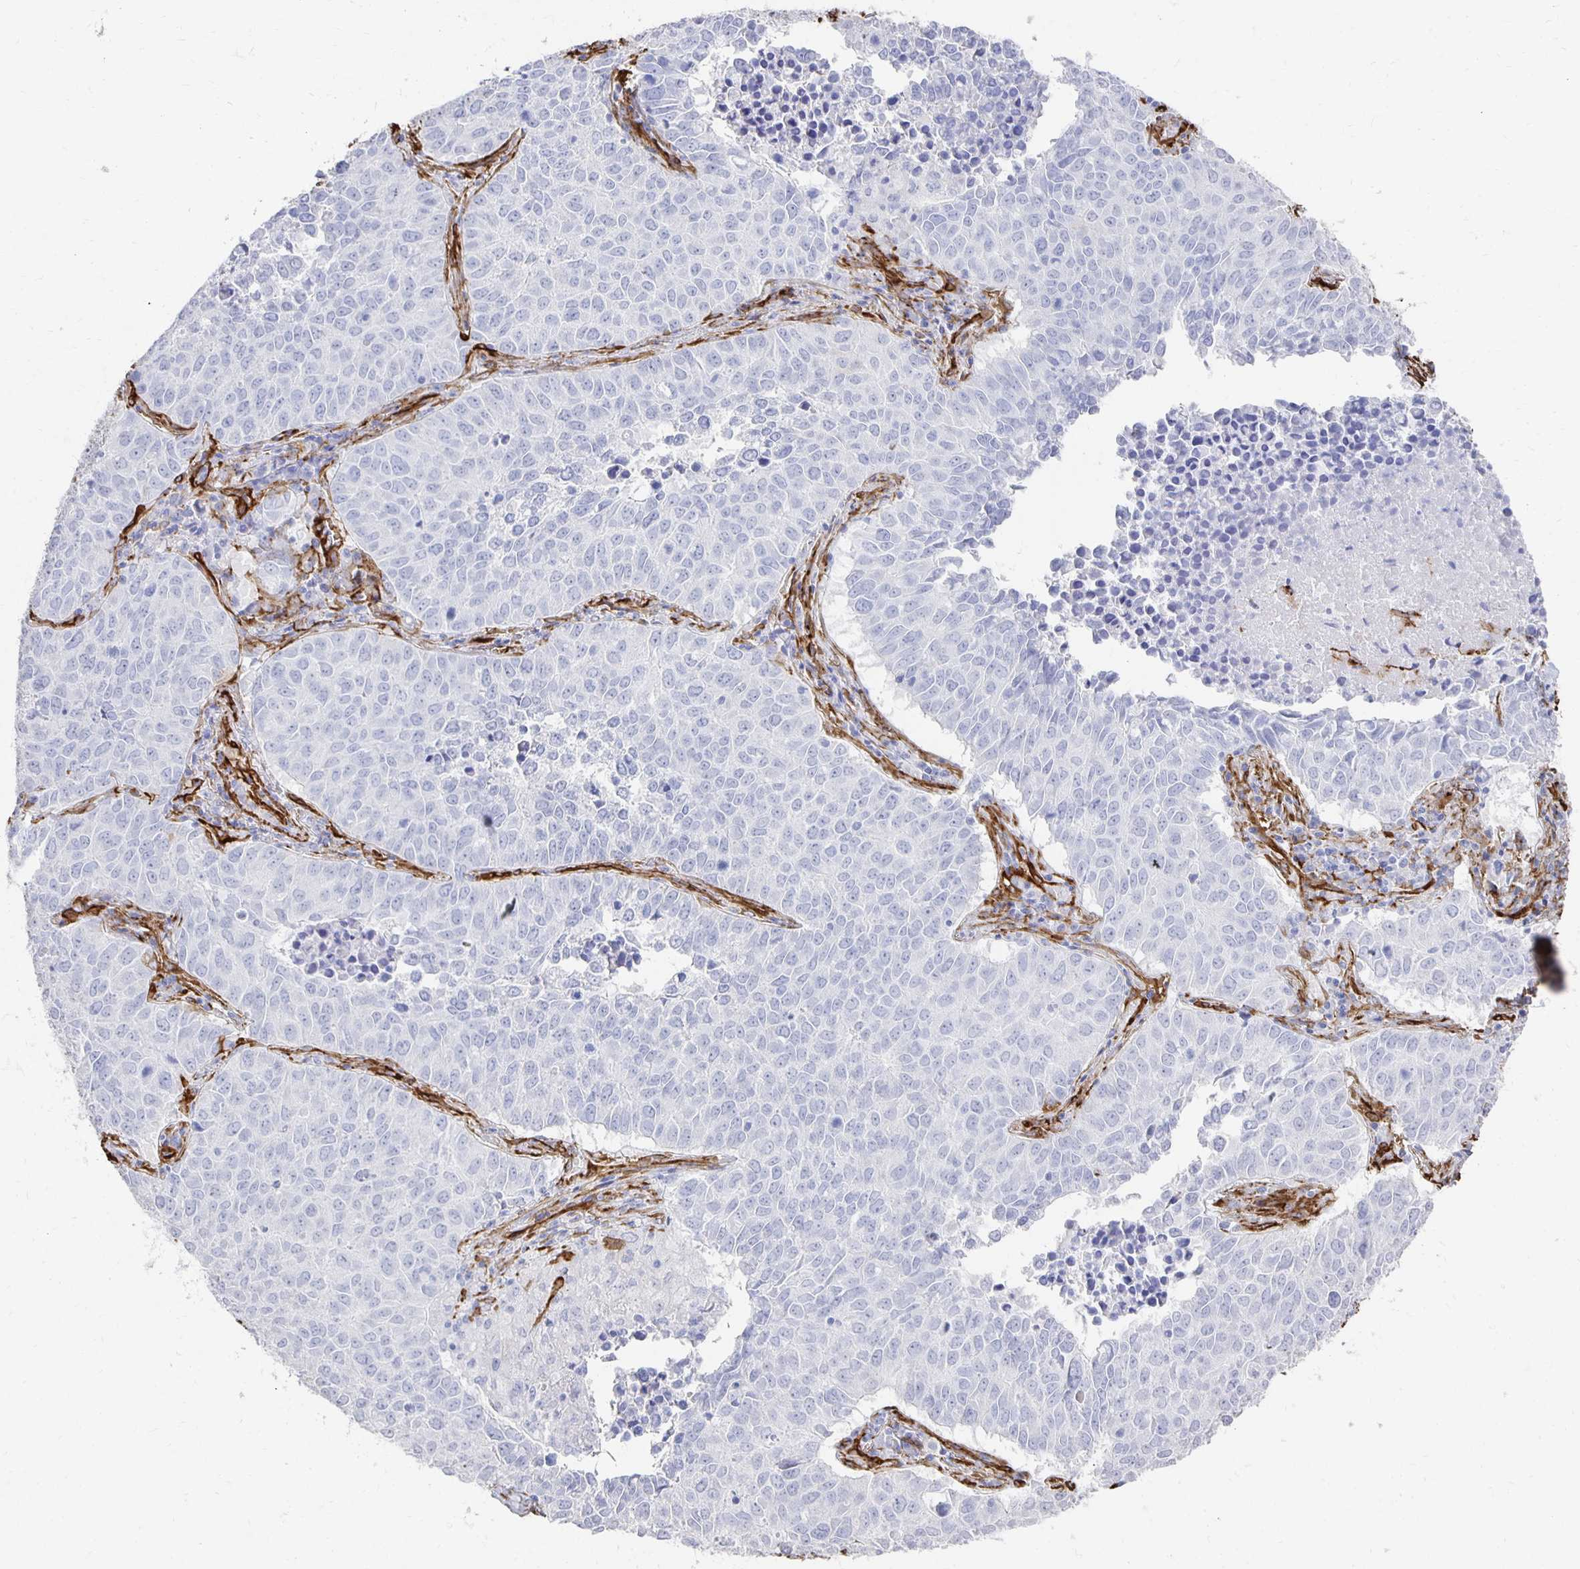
{"staining": {"intensity": "negative", "quantity": "none", "location": "none"}, "tissue": "lung cancer", "cell_type": "Tumor cells", "image_type": "cancer", "snomed": [{"axis": "morphology", "description": "Adenocarcinoma, NOS"}, {"axis": "topography", "description": "Lung"}], "caption": "The image reveals no staining of tumor cells in lung cancer.", "gene": "VIPR2", "patient": {"sex": "female", "age": 50}}